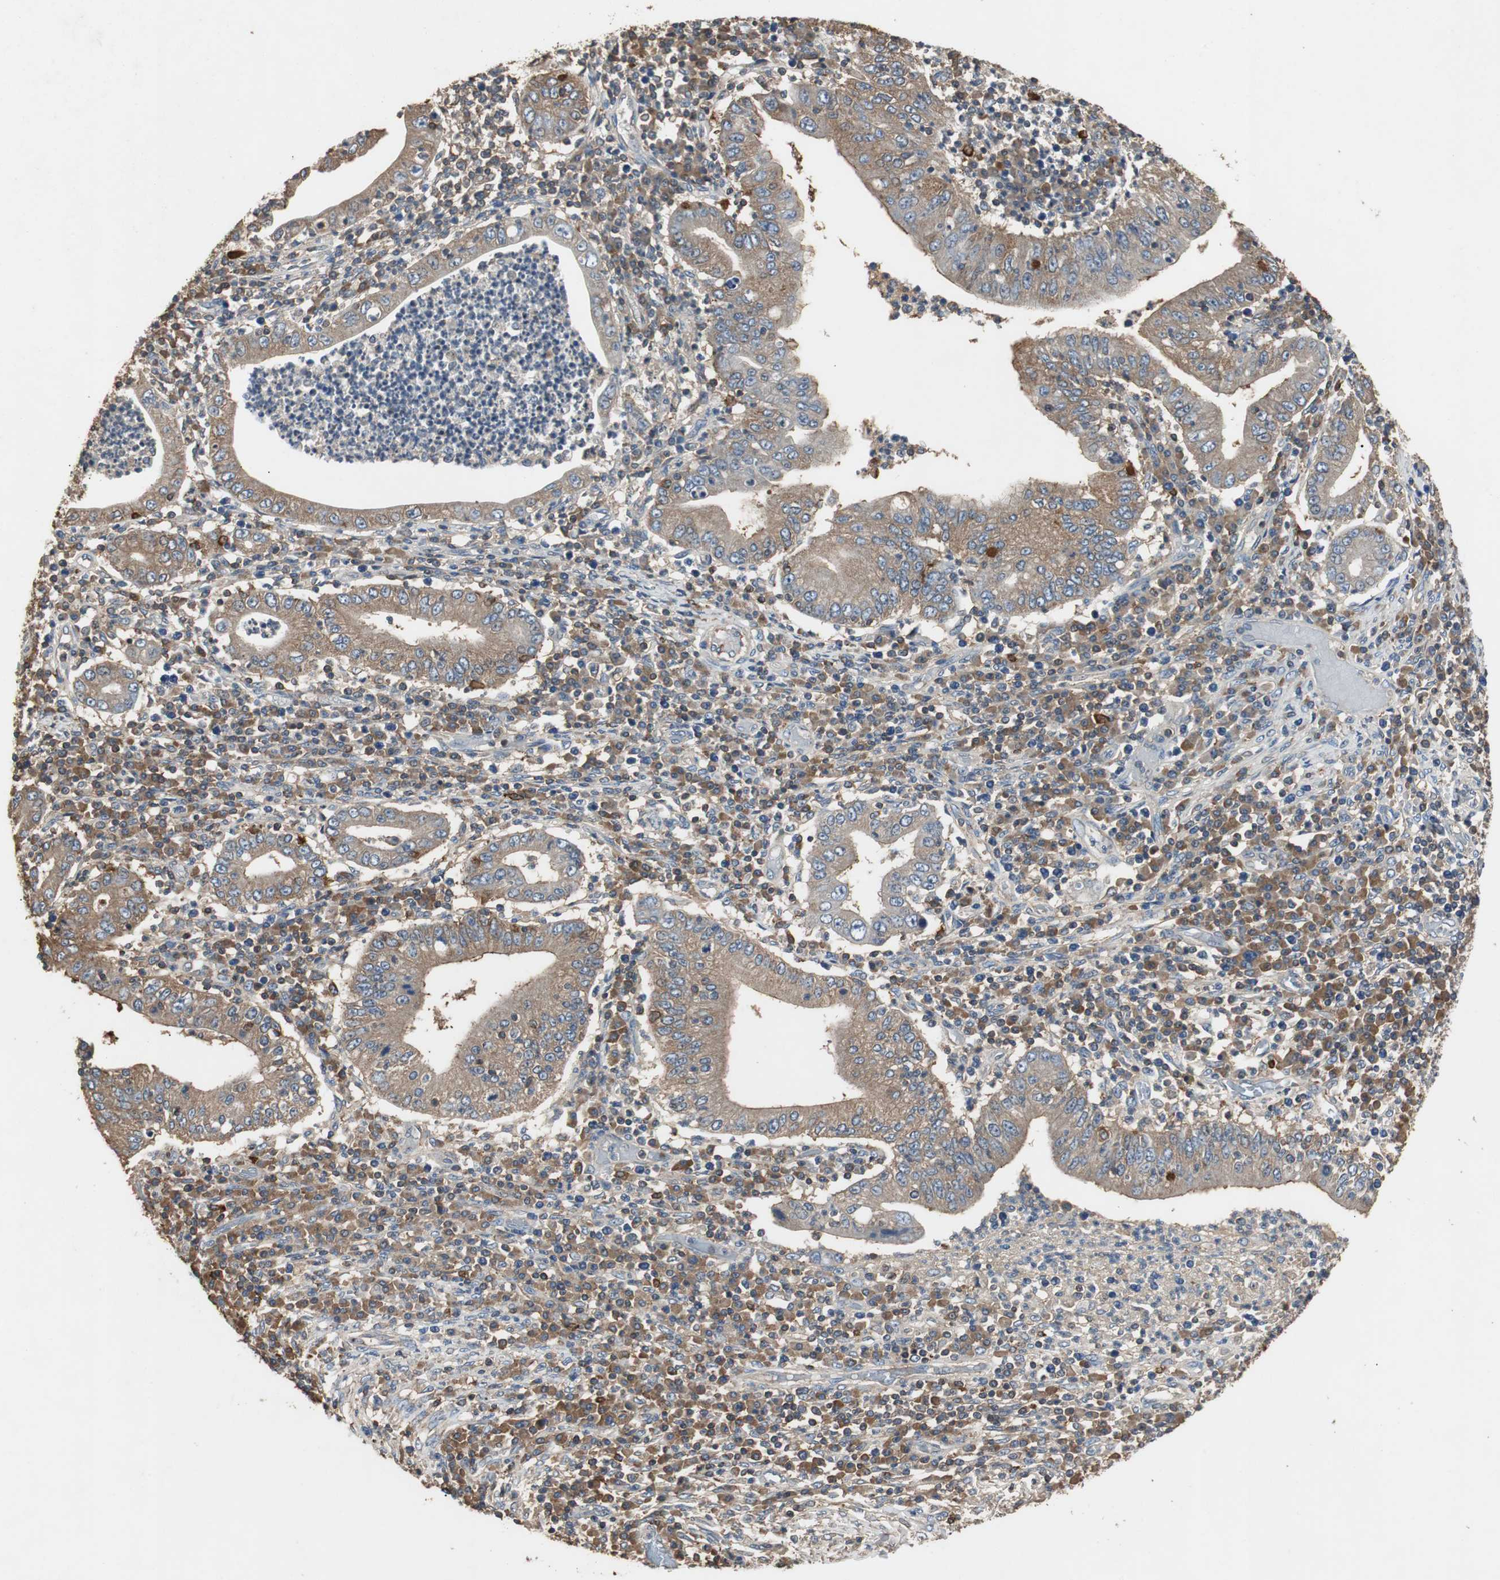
{"staining": {"intensity": "moderate", "quantity": ">75%", "location": "cytoplasmic/membranous"}, "tissue": "stomach cancer", "cell_type": "Tumor cells", "image_type": "cancer", "snomed": [{"axis": "morphology", "description": "Normal tissue, NOS"}, {"axis": "morphology", "description": "Adenocarcinoma, NOS"}, {"axis": "topography", "description": "Esophagus"}, {"axis": "topography", "description": "Stomach, upper"}, {"axis": "topography", "description": "Peripheral nerve tissue"}], "caption": "Immunohistochemistry of human stomach cancer displays medium levels of moderate cytoplasmic/membranous expression in about >75% of tumor cells.", "gene": "TNFRSF14", "patient": {"sex": "male", "age": 62}}